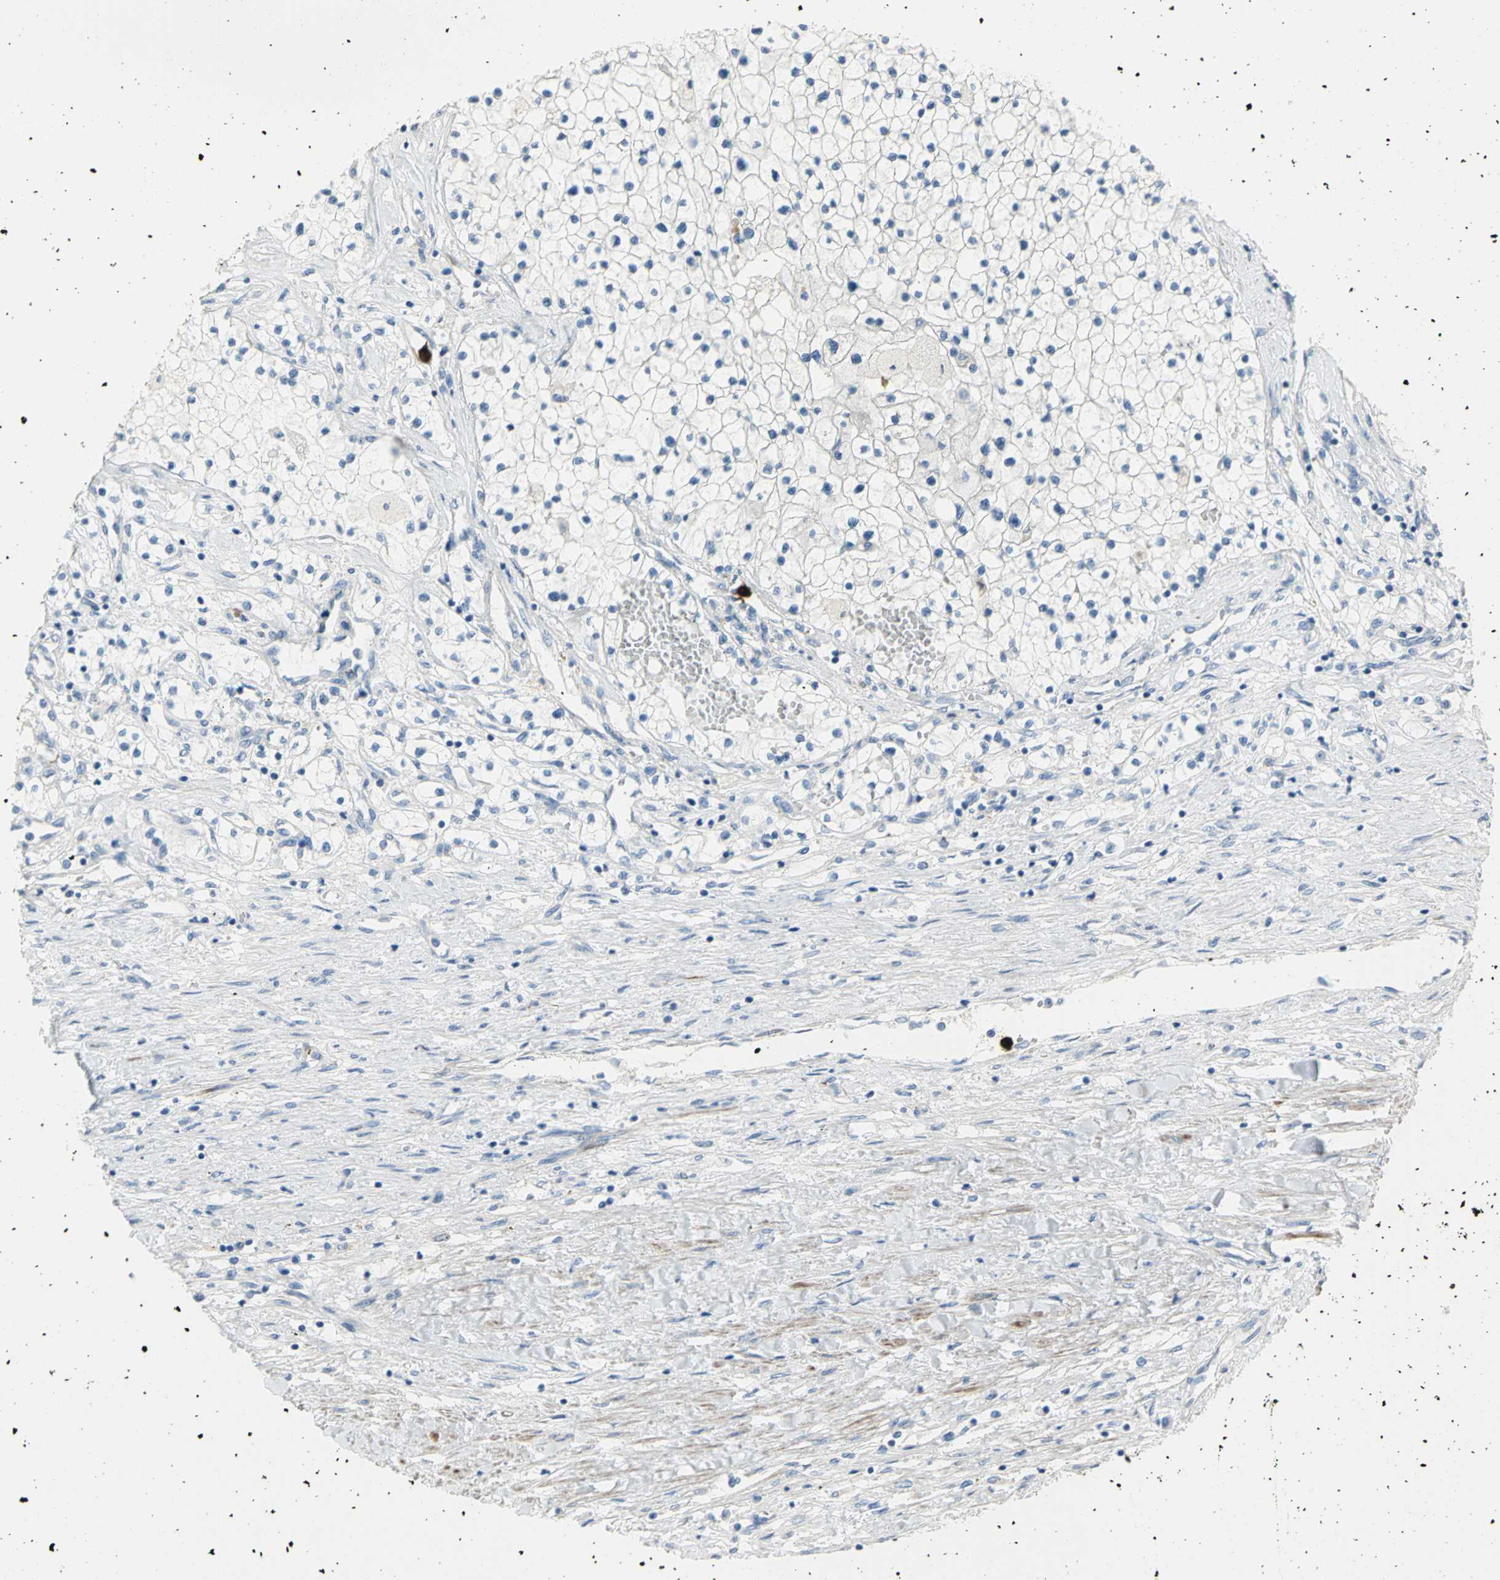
{"staining": {"intensity": "negative", "quantity": "none", "location": "none"}, "tissue": "renal cancer", "cell_type": "Tumor cells", "image_type": "cancer", "snomed": [{"axis": "morphology", "description": "Adenocarcinoma, NOS"}, {"axis": "topography", "description": "Kidney"}], "caption": "The photomicrograph reveals no staining of tumor cells in adenocarcinoma (renal).", "gene": "ALOX15", "patient": {"sex": "male", "age": 68}}